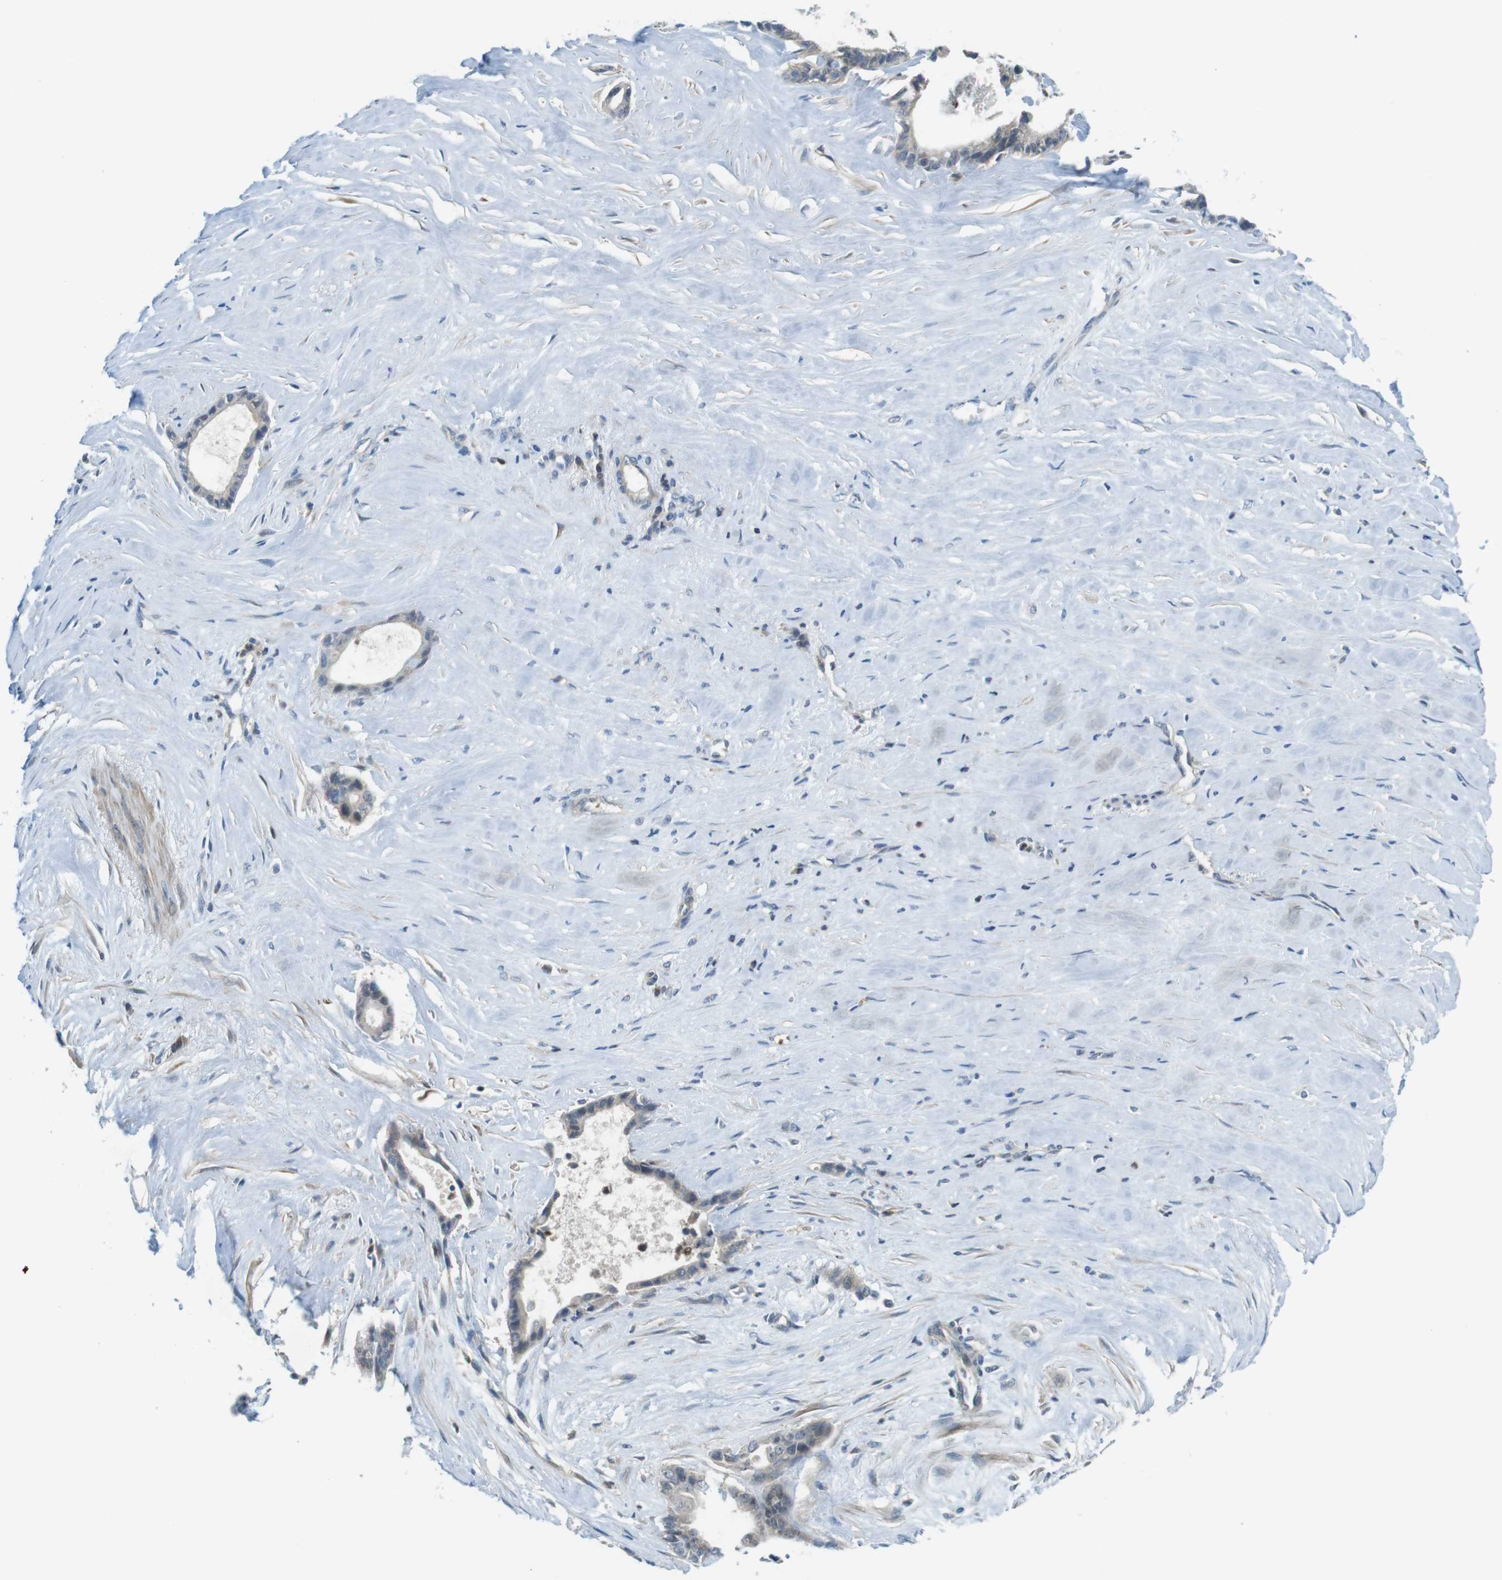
{"staining": {"intensity": "weak", "quantity": "<25%", "location": "cytoplasmic/membranous"}, "tissue": "liver cancer", "cell_type": "Tumor cells", "image_type": "cancer", "snomed": [{"axis": "morphology", "description": "Cholangiocarcinoma"}, {"axis": "topography", "description": "Liver"}], "caption": "Tumor cells are negative for brown protein staining in liver cholangiocarcinoma.", "gene": "LRRC3B", "patient": {"sex": "female", "age": 55}}